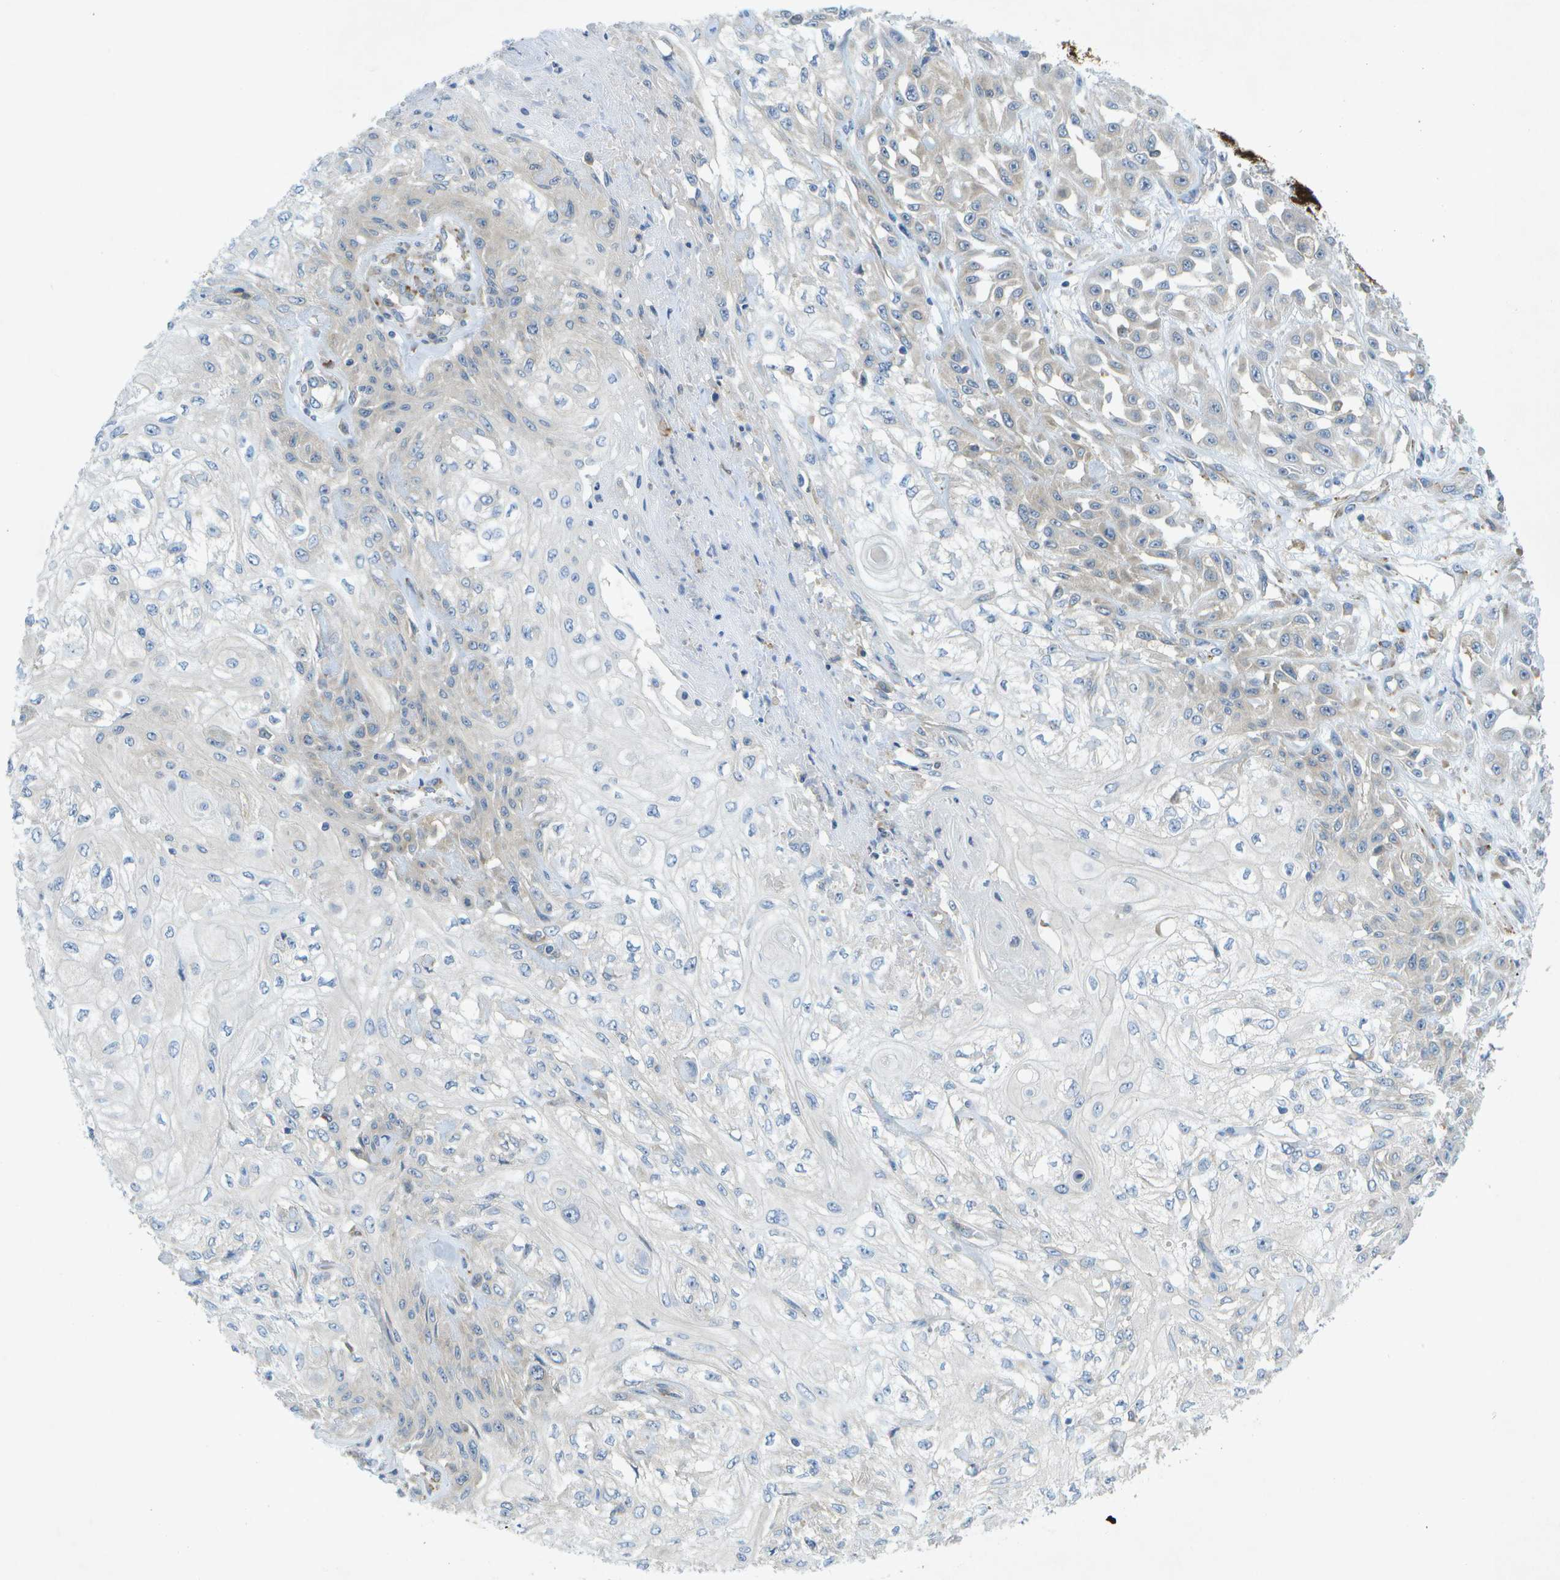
{"staining": {"intensity": "negative", "quantity": "none", "location": "none"}, "tissue": "skin cancer", "cell_type": "Tumor cells", "image_type": "cancer", "snomed": [{"axis": "morphology", "description": "Squamous cell carcinoma, NOS"}, {"axis": "morphology", "description": "Squamous cell carcinoma, metastatic, NOS"}, {"axis": "topography", "description": "Skin"}, {"axis": "topography", "description": "Lymph node"}], "caption": "An IHC micrograph of skin metastatic squamous cell carcinoma is shown. There is no staining in tumor cells of skin metastatic squamous cell carcinoma.", "gene": "WNK2", "patient": {"sex": "male", "age": 75}}